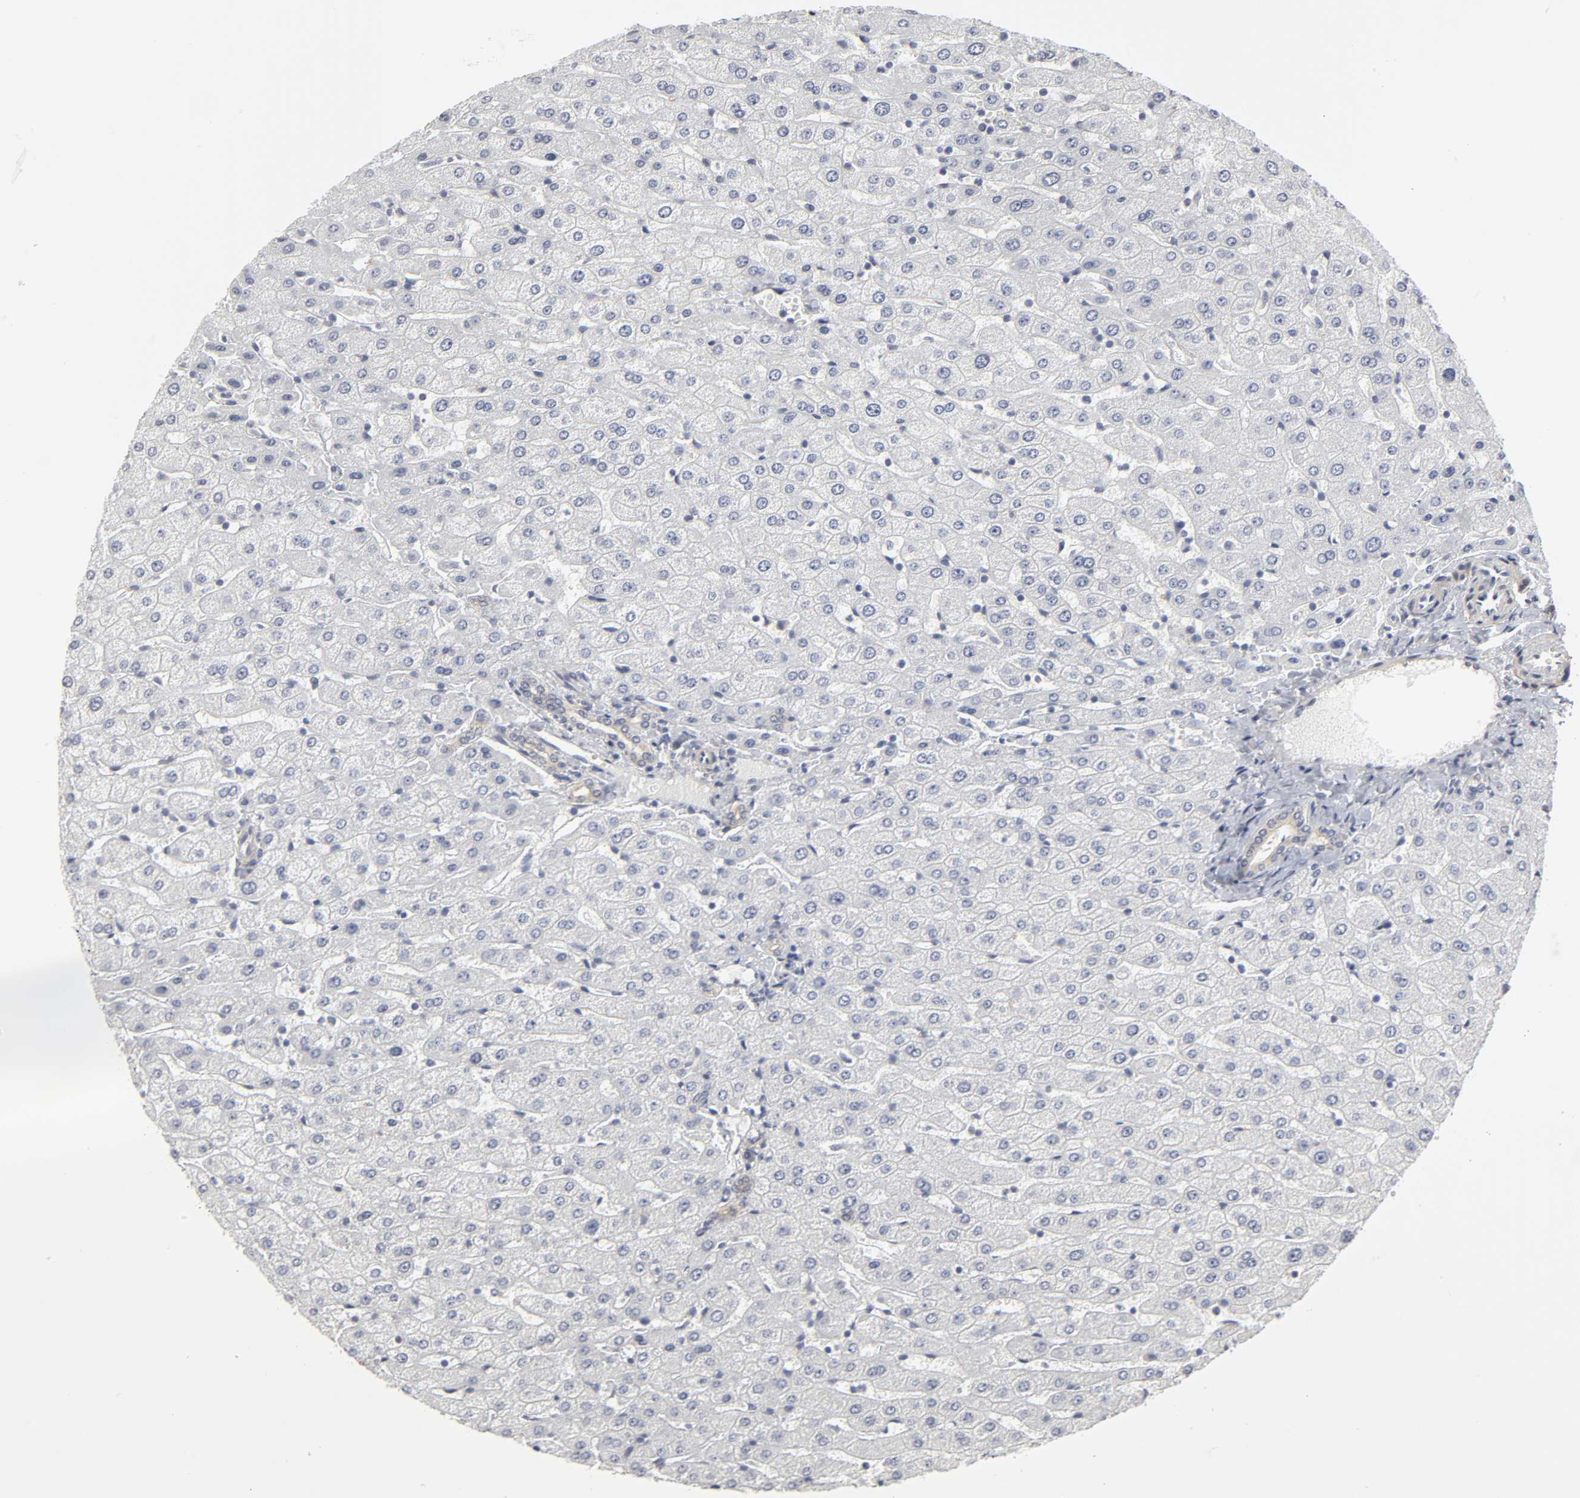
{"staining": {"intensity": "weak", "quantity": ">75%", "location": "cytoplasmic/membranous"}, "tissue": "liver", "cell_type": "Cholangiocytes", "image_type": "normal", "snomed": [{"axis": "morphology", "description": "Normal tissue, NOS"}, {"axis": "morphology", "description": "Fibrosis, NOS"}, {"axis": "topography", "description": "Liver"}], "caption": "About >75% of cholangiocytes in unremarkable human liver show weak cytoplasmic/membranous protein positivity as visualized by brown immunohistochemical staining.", "gene": "PDLIM3", "patient": {"sex": "female", "age": 29}}